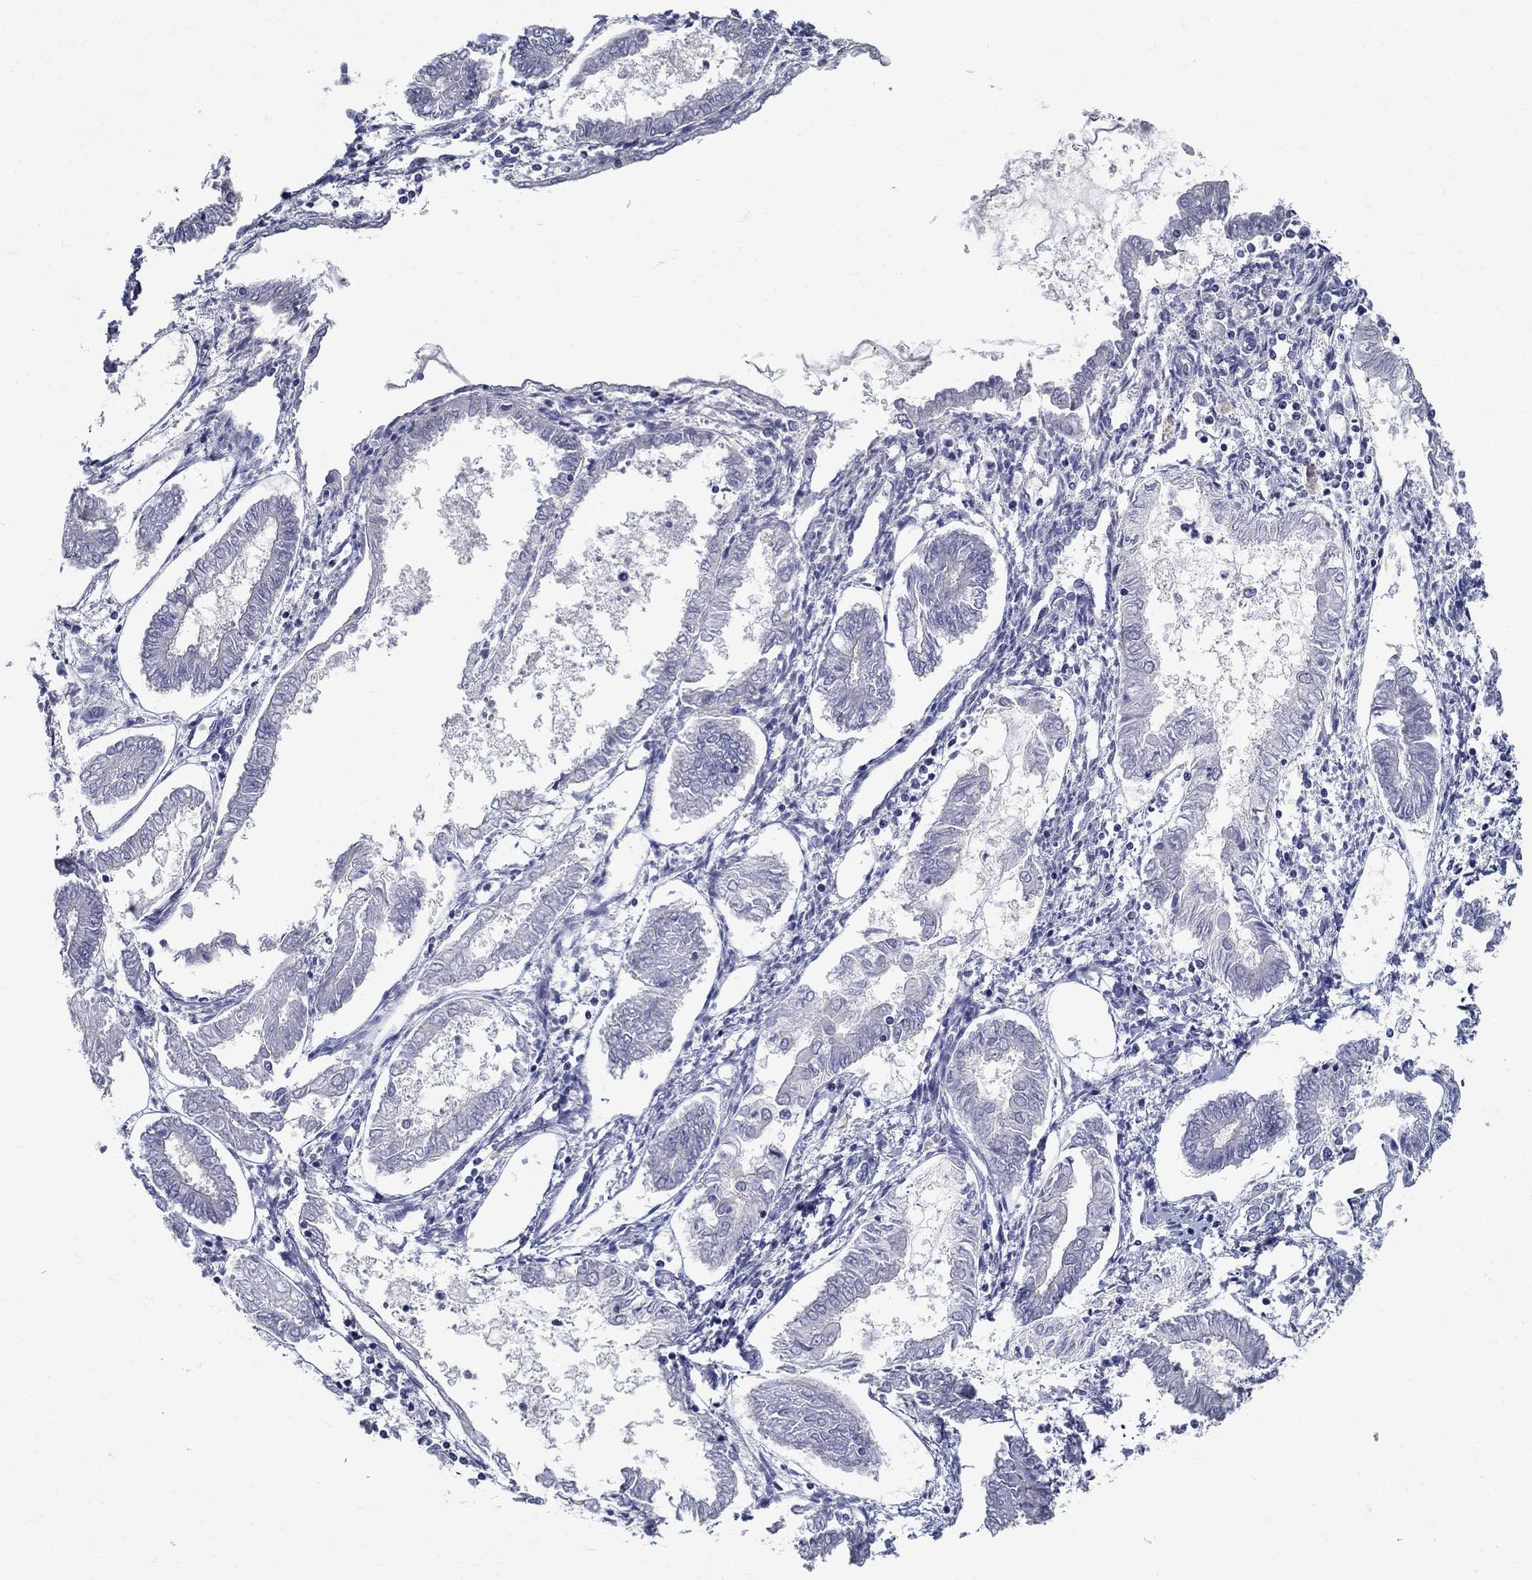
{"staining": {"intensity": "negative", "quantity": "none", "location": "none"}, "tissue": "endometrial cancer", "cell_type": "Tumor cells", "image_type": "cancer", "snomed": [{"axis": "morphology", "description": "Adenocarcinoma, NOS"}, {"axis": "topography", "description": "Endometrium"}], "caption": "There is no significant positivity in tumor cells of endometrial cancer.", "gene": "GUCA1A", "patient": {"sex": "female", "age": 68}}